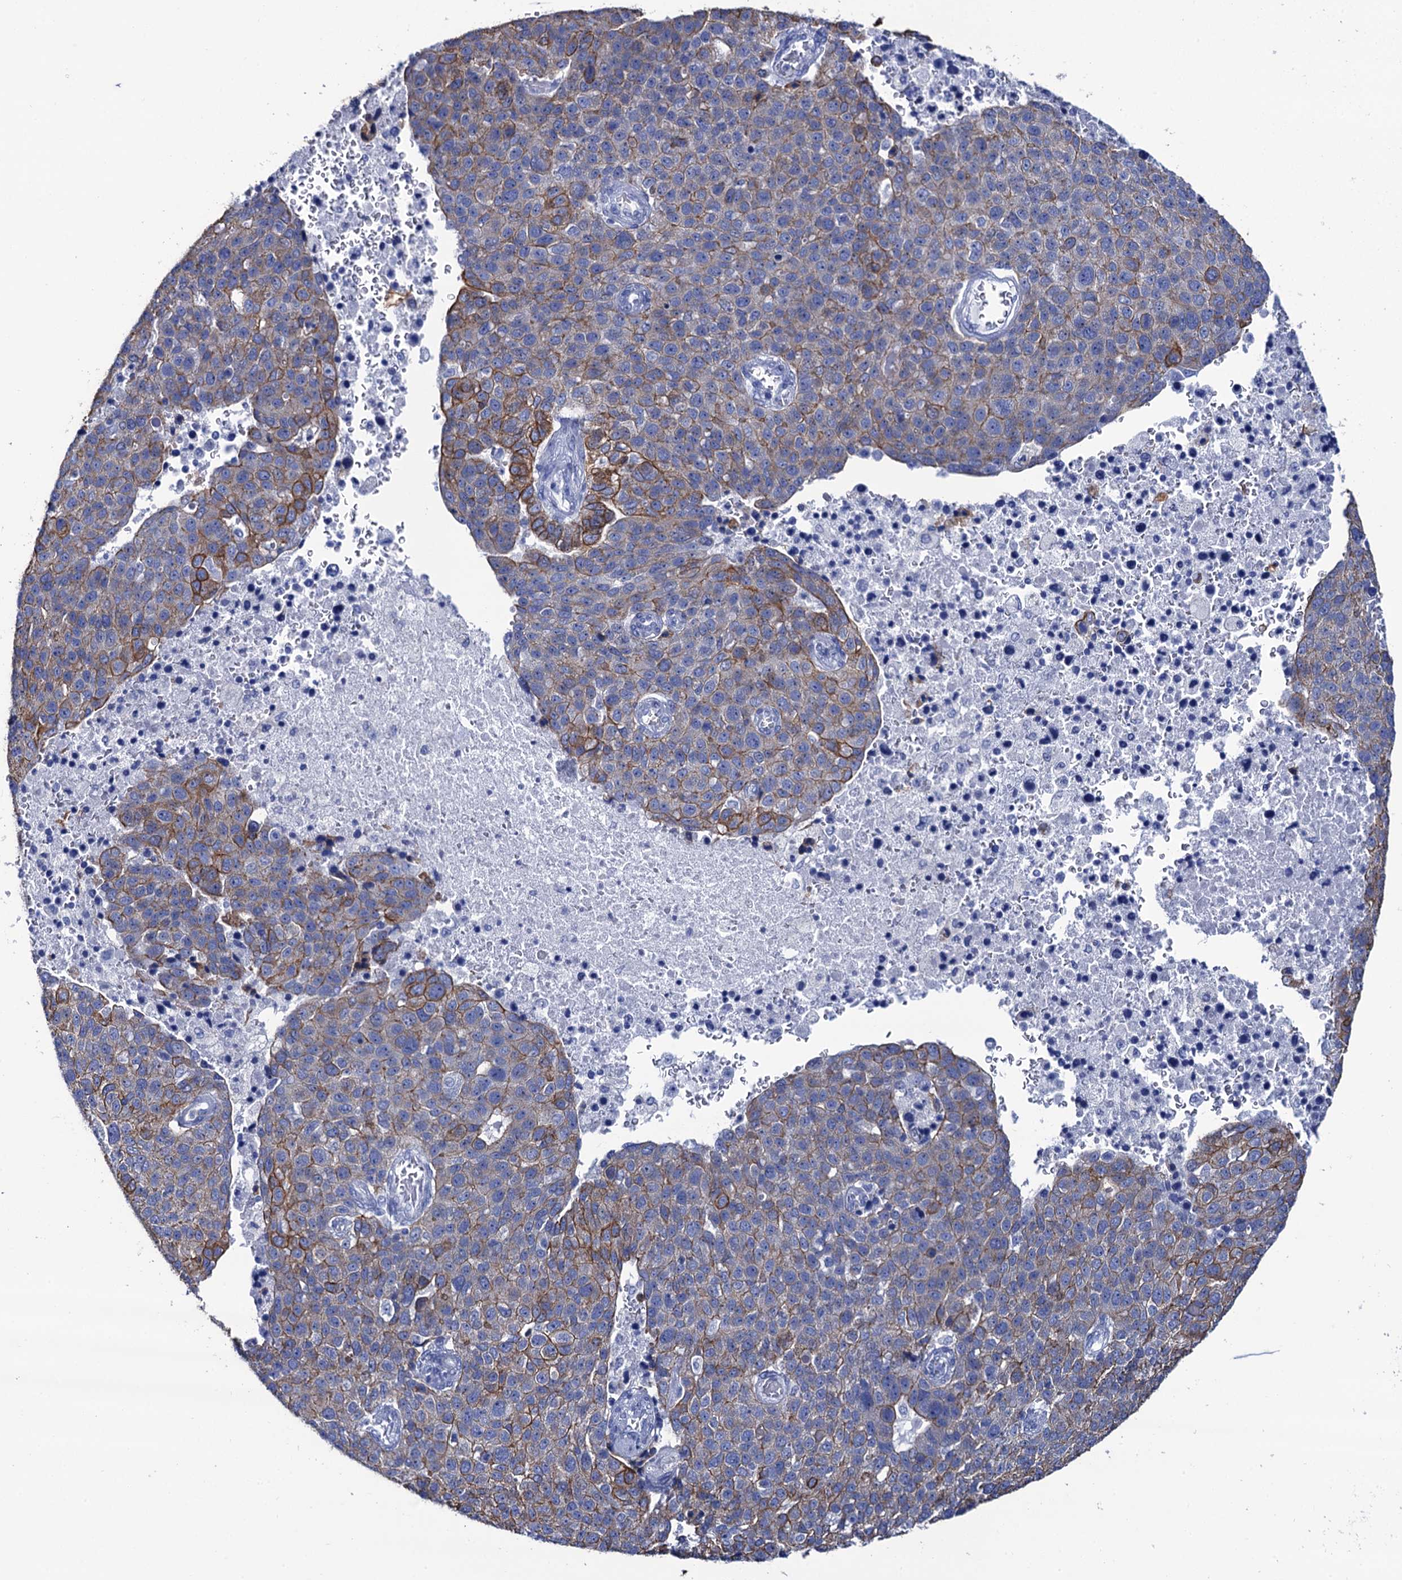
{"staining": {"intensity": "moderate", "quantity": "25%-75%", "location": "cytoplasmic/membranous"}, "tissue": "pancreatic cancer", "cell_type": "Tumor cells", "image_type": "cancer", "snomed": [{"axis": "morphology", "description": "Adenocarcinoma, NOS"}, {"axis": "topography", "description": "Pancreas"}], "caption": "A photomicrograph of pancreatic cancer stained for a protein exhibits moderate cytoplasmic/membranous brown staining in tumor cells. (DAB (3,3'-diaminobenzidine) = brown stain, brightfield microscopy at high magnification).", "gene": "RAB3IP", "patient": {"sex": "female", "age": 61}}